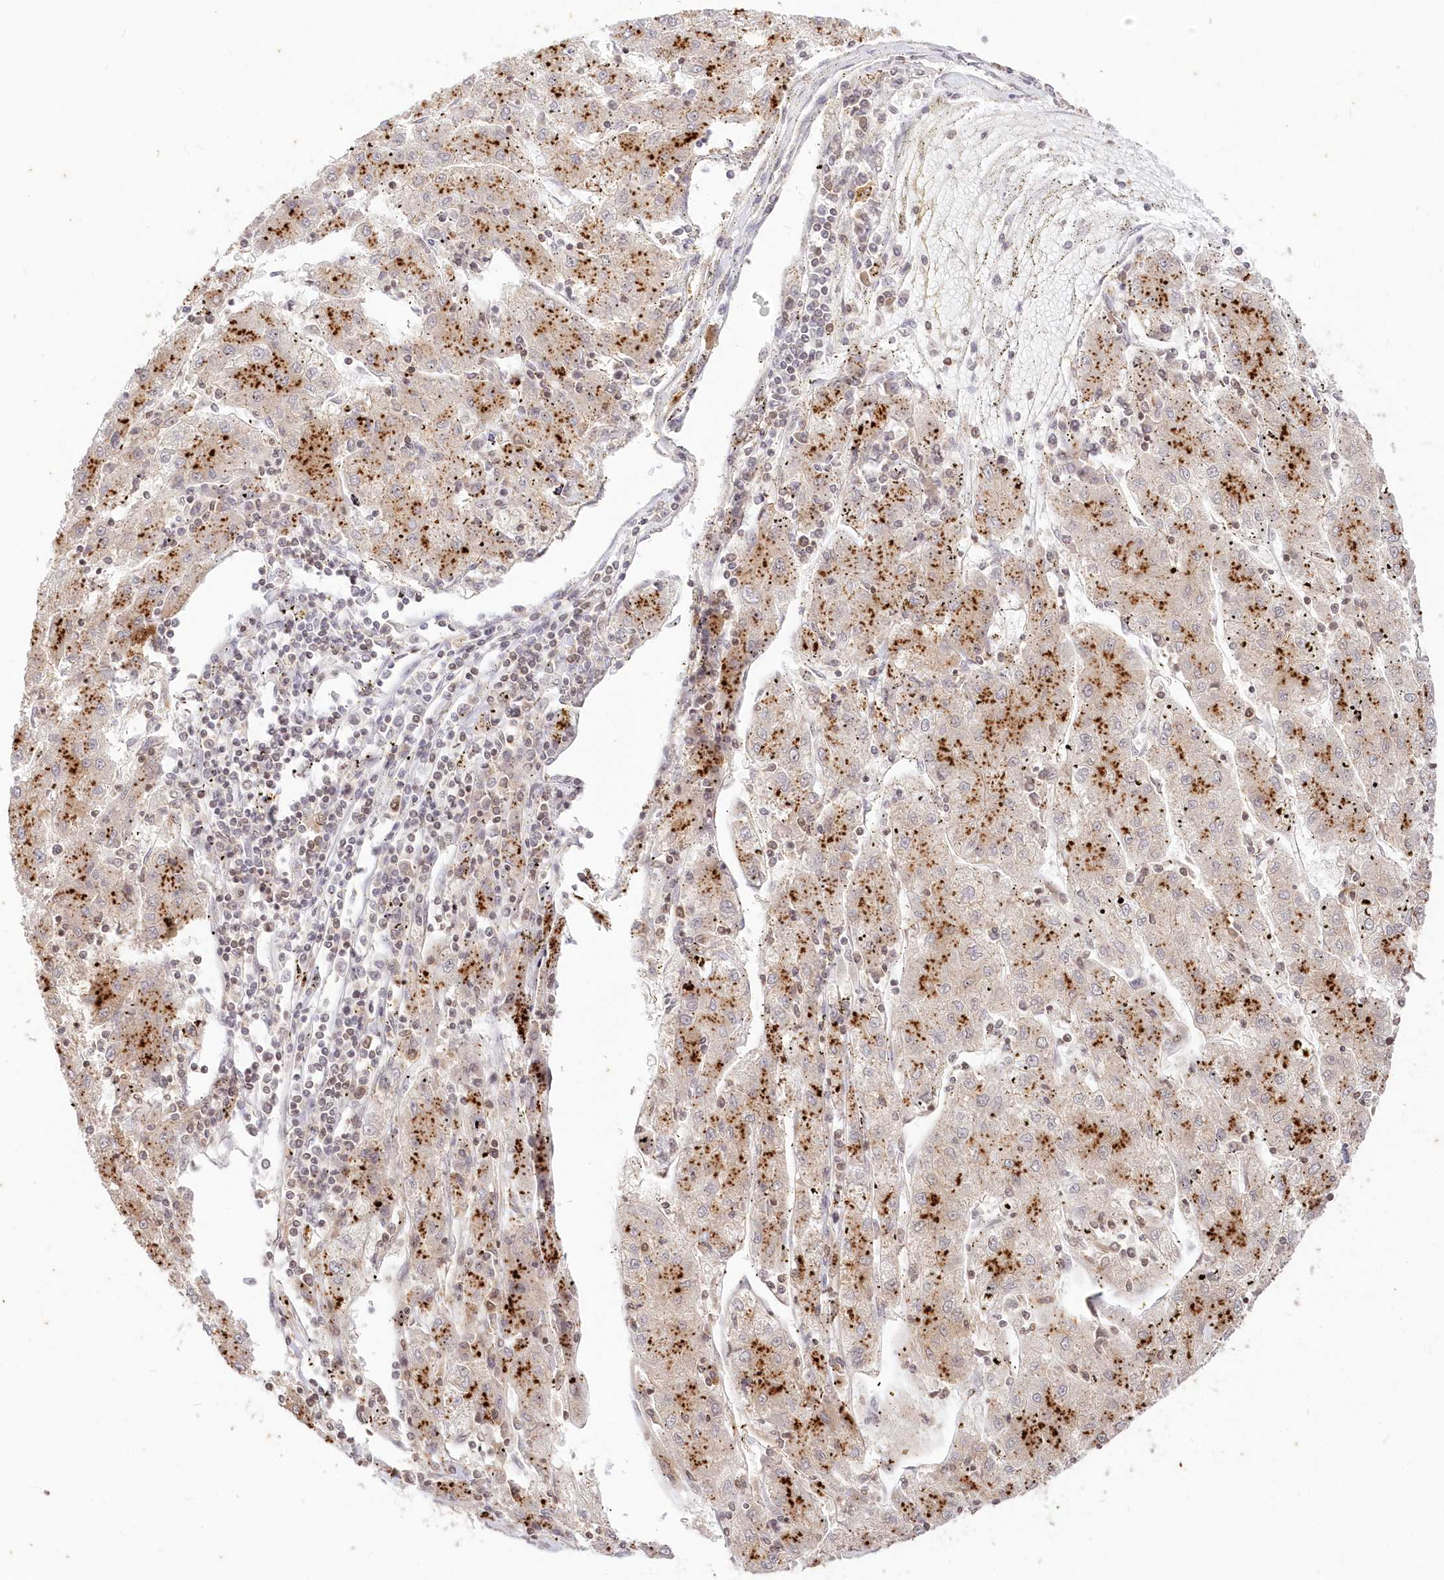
{"staining": {"intensity": "strong", "quantity": "25%-75%", "location": "cytoplasmic/membranous"}, "tissue": "liver cancer", "cell_type": "Tumor cells", "image_type": "cancer", "snomed": [{"axis": "morphology", "description": "Carcinoma, Hepatocellular, NOS"}, {"axis": "topography", "description": "Liver"}], "caption": "A high amount of strong cytoplasmic/membranous expression is appreciated in approximately 25%-75% of tumor cells in hepatocellular carcinoma (liver) tissue.", "gene": "MTMR3", "patient": {"sex": "male", "age": 72}}